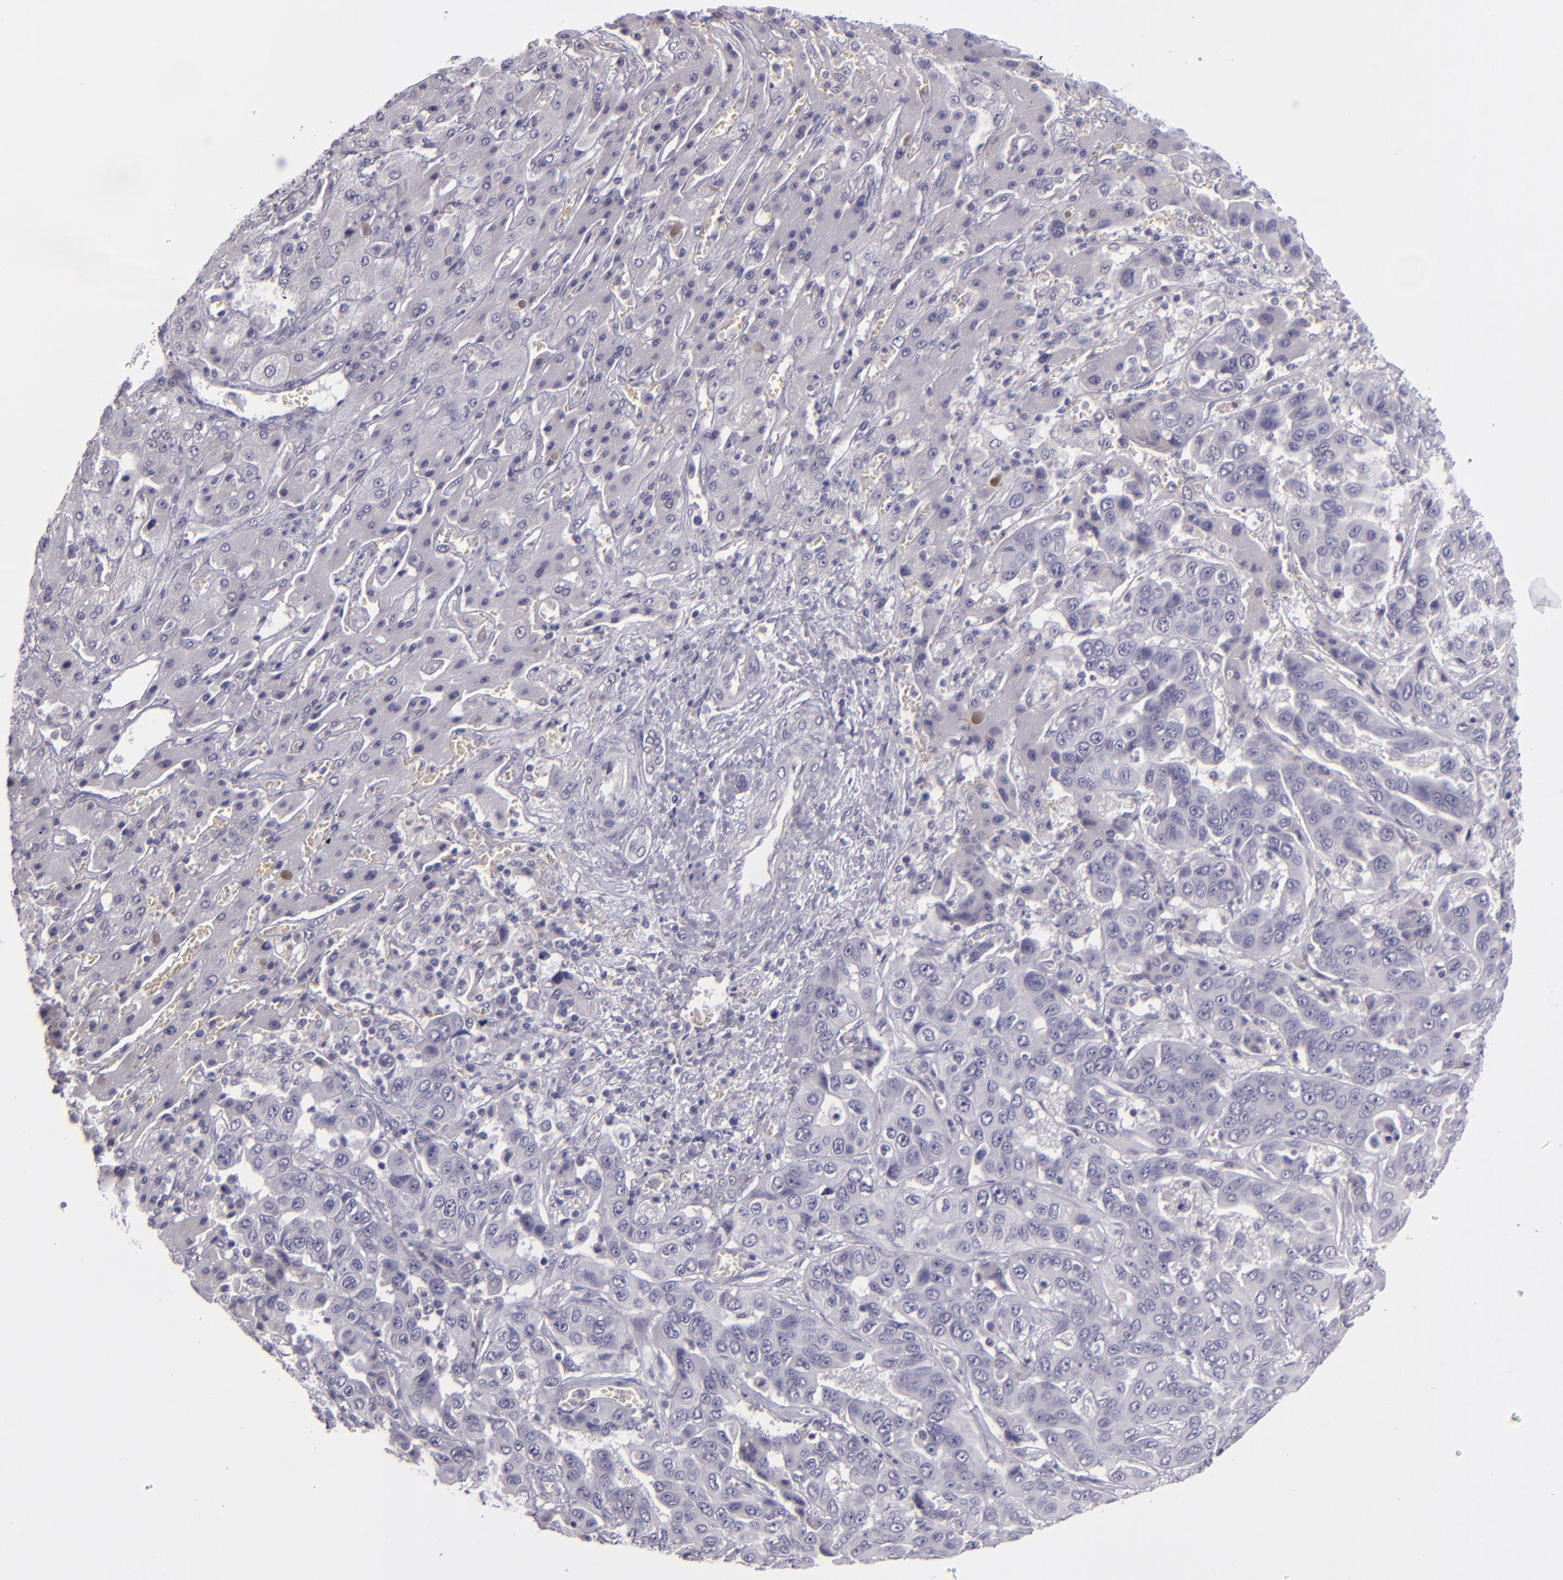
{"staining": {"intensity": "negative", "quantity": "none", "location": "none"}, "tissue": "liver cancer", "cell_type": "Tumor cells", "image_type": "cancer", "snomed": [{"axis": "morphology", "description": "Cholangiocarcinoma"}, {"axis": "topography", "description": "Liver"}], "caption": "Tumor cells show no significant protein positivity in liver cancer (cholangiocarcinoma).", "gene": "SNCB", "patient": {"sex": "female", "age": 52}}